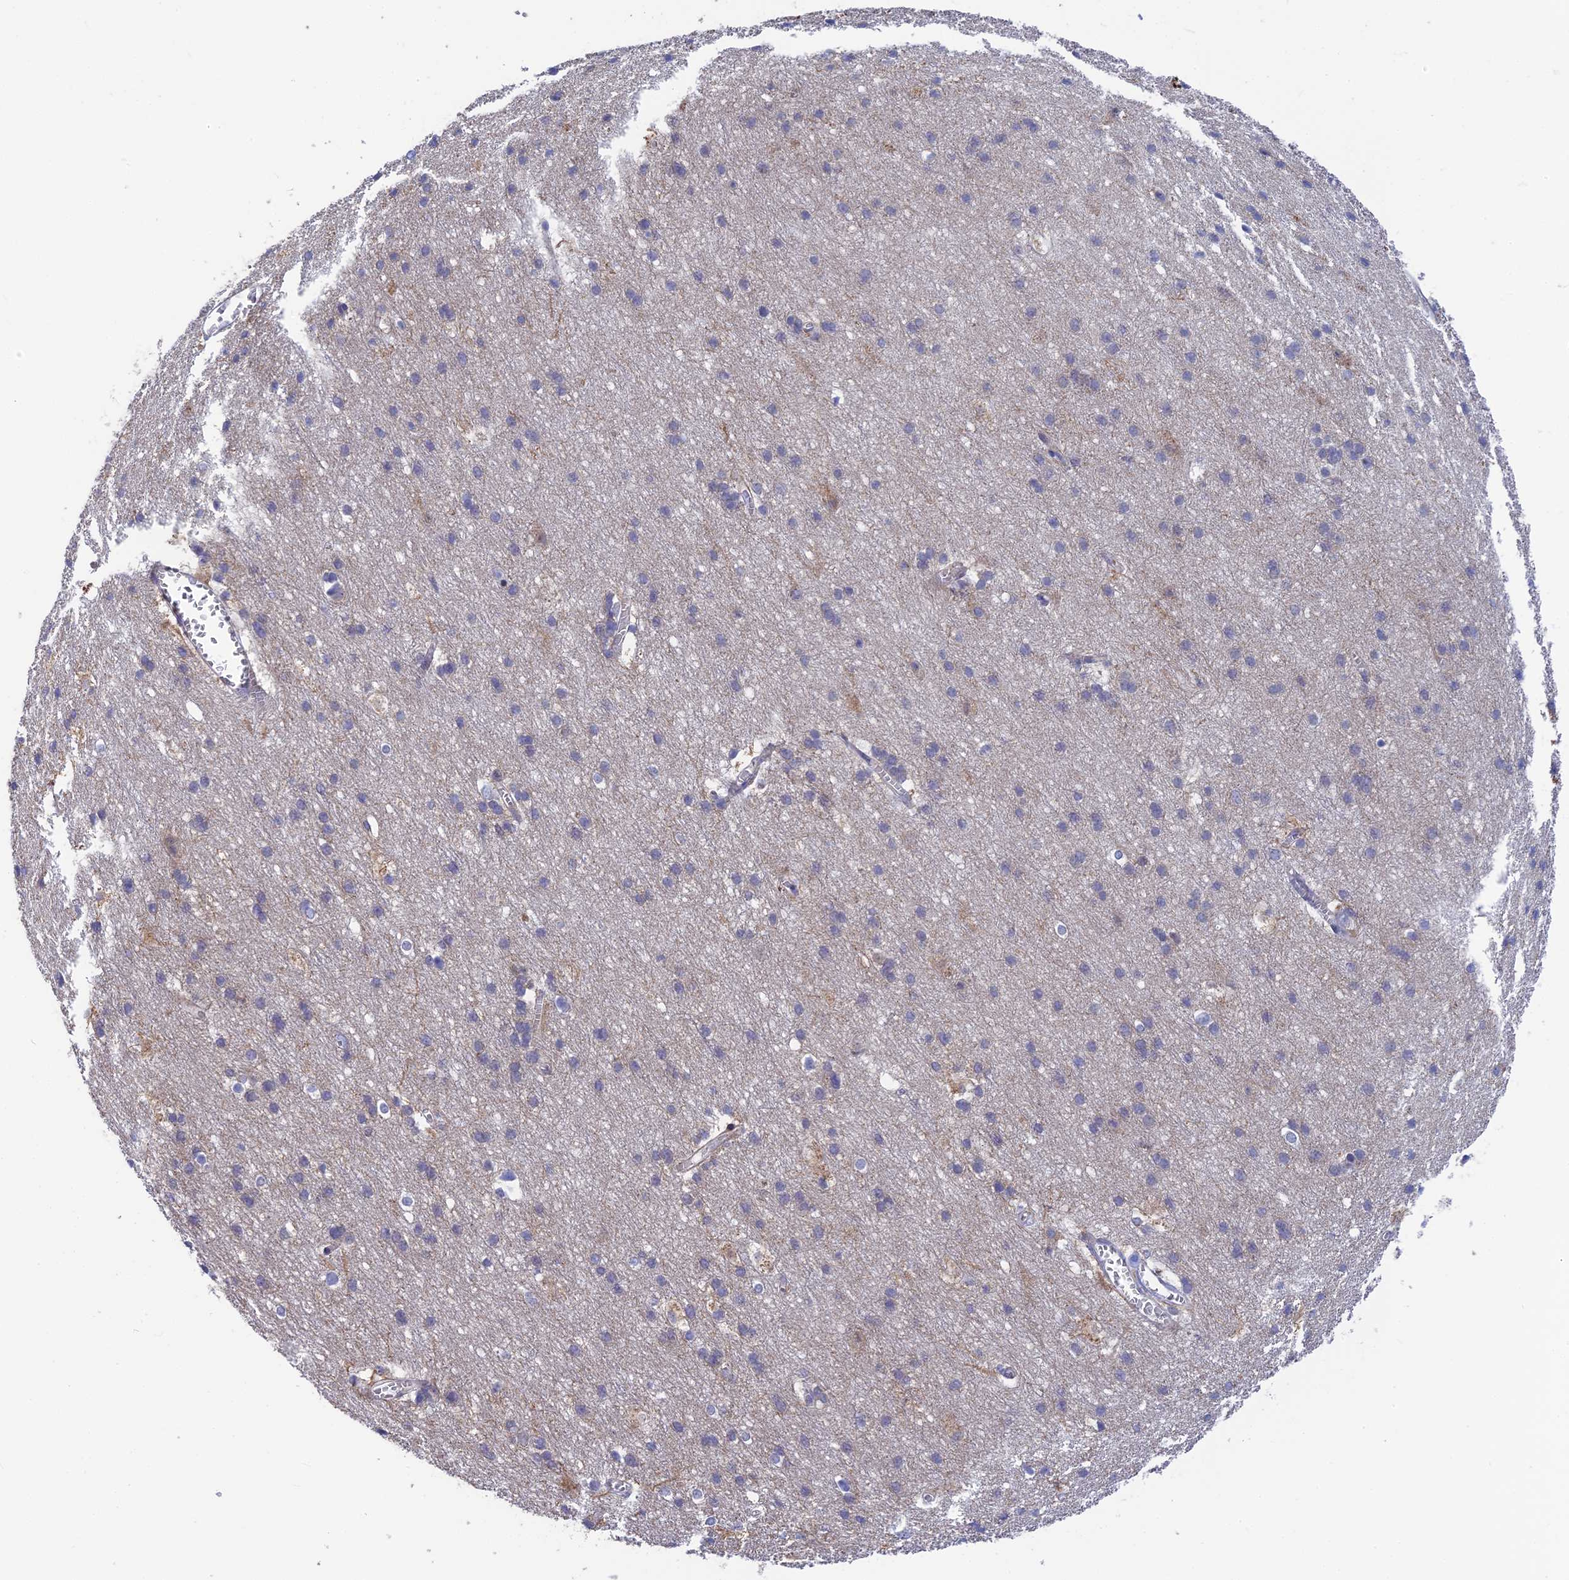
{"staining": {"intensity": "moderate", "quantity": "25%-75%", "location": "cytoplasmic/membranous"}, "tissue": "cerebral cortex", "cell_type": "Endothelial cells", "image_type": "normal", "snomed": [{"axis": "morphology", "description": "Normal tissue, NOS"}, {"axis": "topography", "description": "Cerebral cortex"}], "caption": "Cerebral cortex stained with immunohistochemistry shows moderate cytoplasmic/membranous staining in about 25%-75% of endothelial cells. (DAB = brown stain, brightfield microscopy at high magnification).", "gene": "BLTP2", "patient": {"sex": "male", "age": 54}}